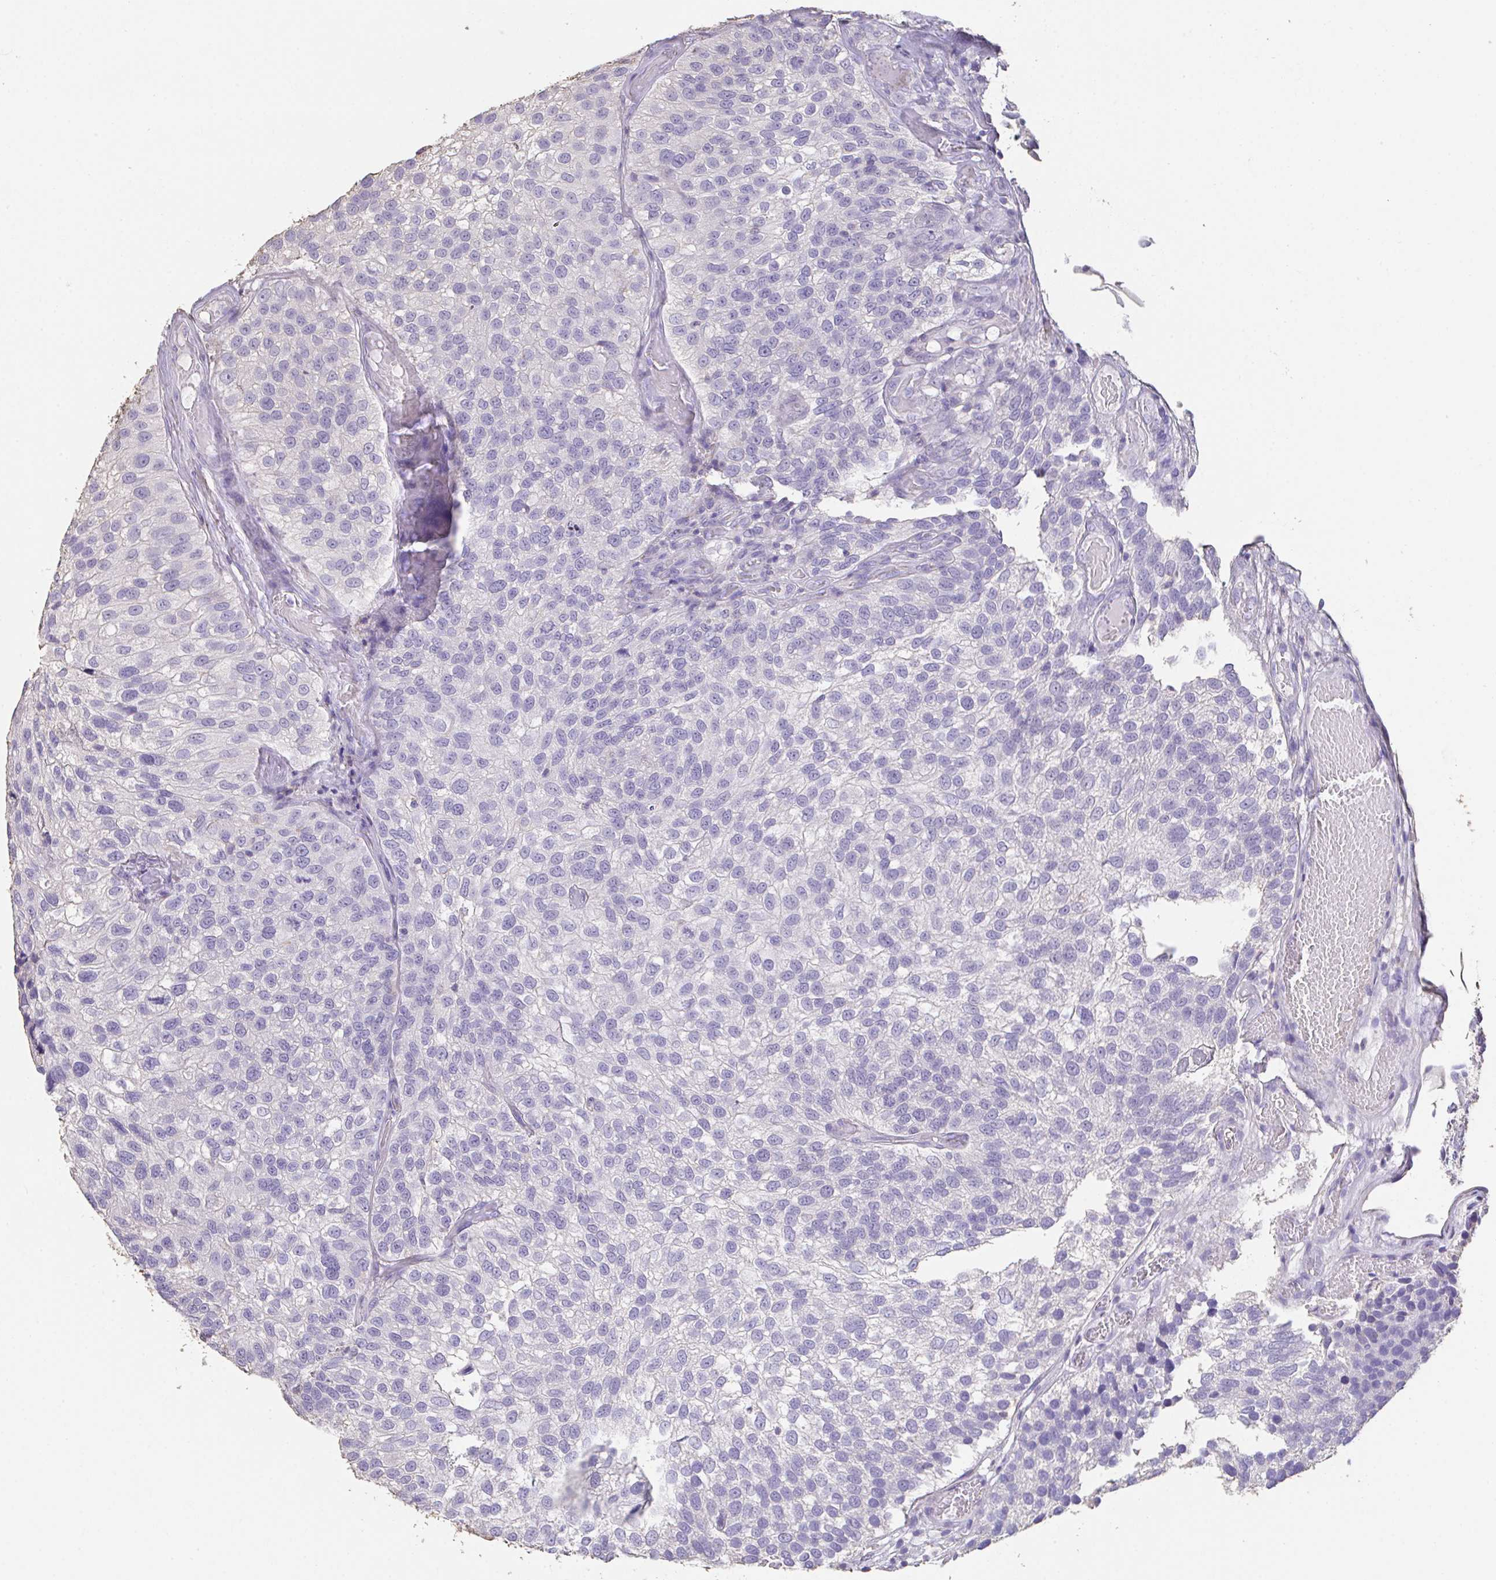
{"staining": {"intensity": "negative", "quantity": "none", "location": "none"}, "tissue": "urothelial cancer", "cell_type": "Tumor cells", "image_type": "cancer", "snomed": [{"axis": "morphology", "description": "Urothelial carcinoma, NOS"}, {"axis": "topography", "description": "Urinary bladder"}], "caption": "A micrograph of human transitional cell carcinoma is negative for staining in tumor cells. (DAB (3,3'-diaminobenzidine) immunohistochemistry (IHC) with hematoxylin counter stain).", "gene": "IL23R", "patient": {"sex": "male", "age": 87}}